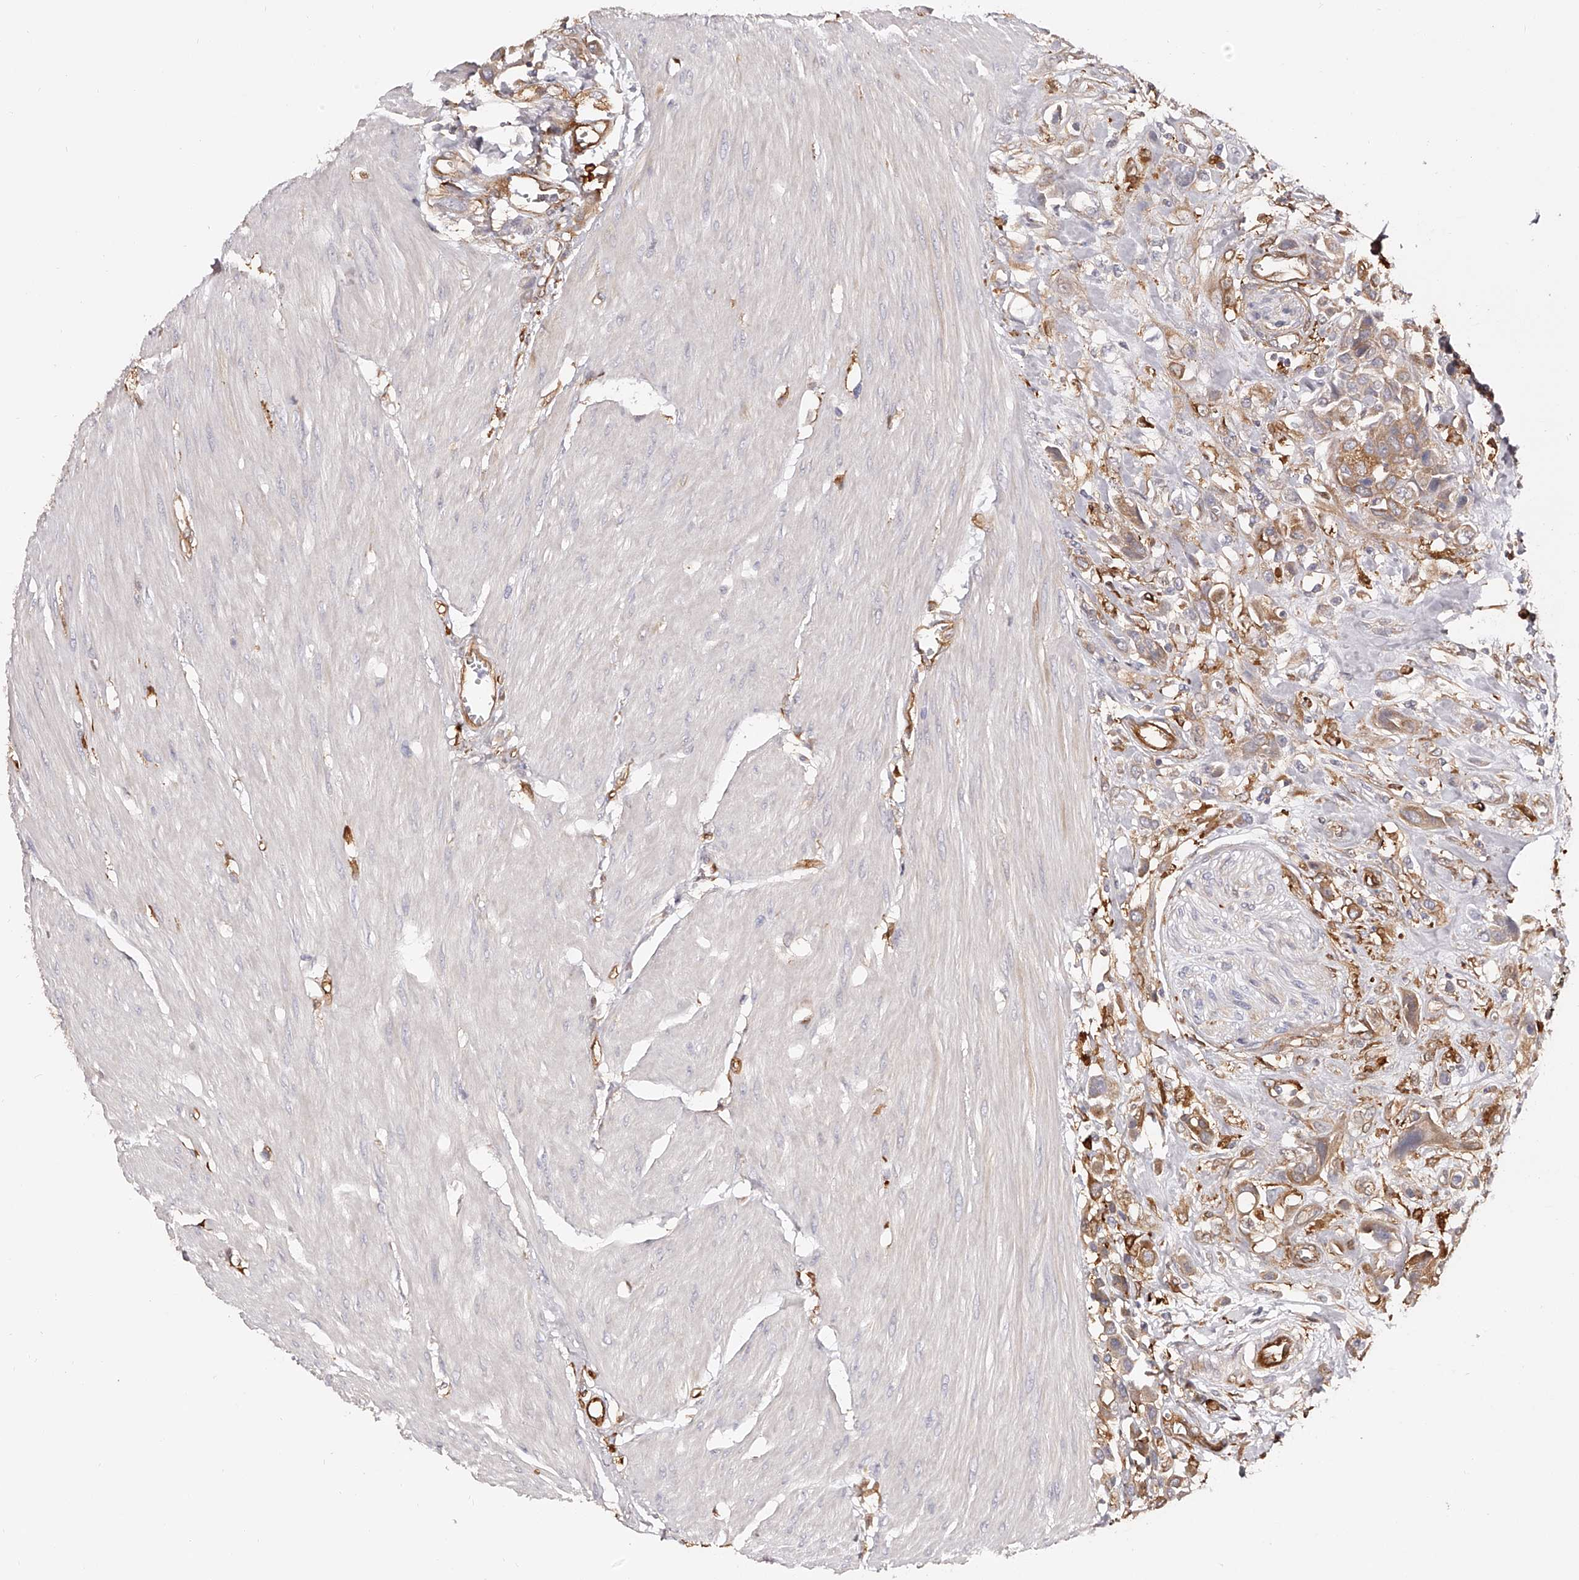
{"staining": {"intensity": "moderate", "quantity": ">75%", "location": "cytoplasmic/membranous"}, "tissue": "urothelial cancer", "cell_type": "Tumor cells", "image_type": "cancer", "snomed": [{"axis": "morphology", "description": "Urothelial carcinoma, High grade"}, {"axis": "topography", "description": "Urinary bladder"}], "caption": "Urothelial cancer was stained to show a protein in brown. There is medium levels of moderate cytoplasmic/membranous expression in about >75% of tumor cells.", "gene": "LAP3", "patient": {"sex": "male", "age": 50}}